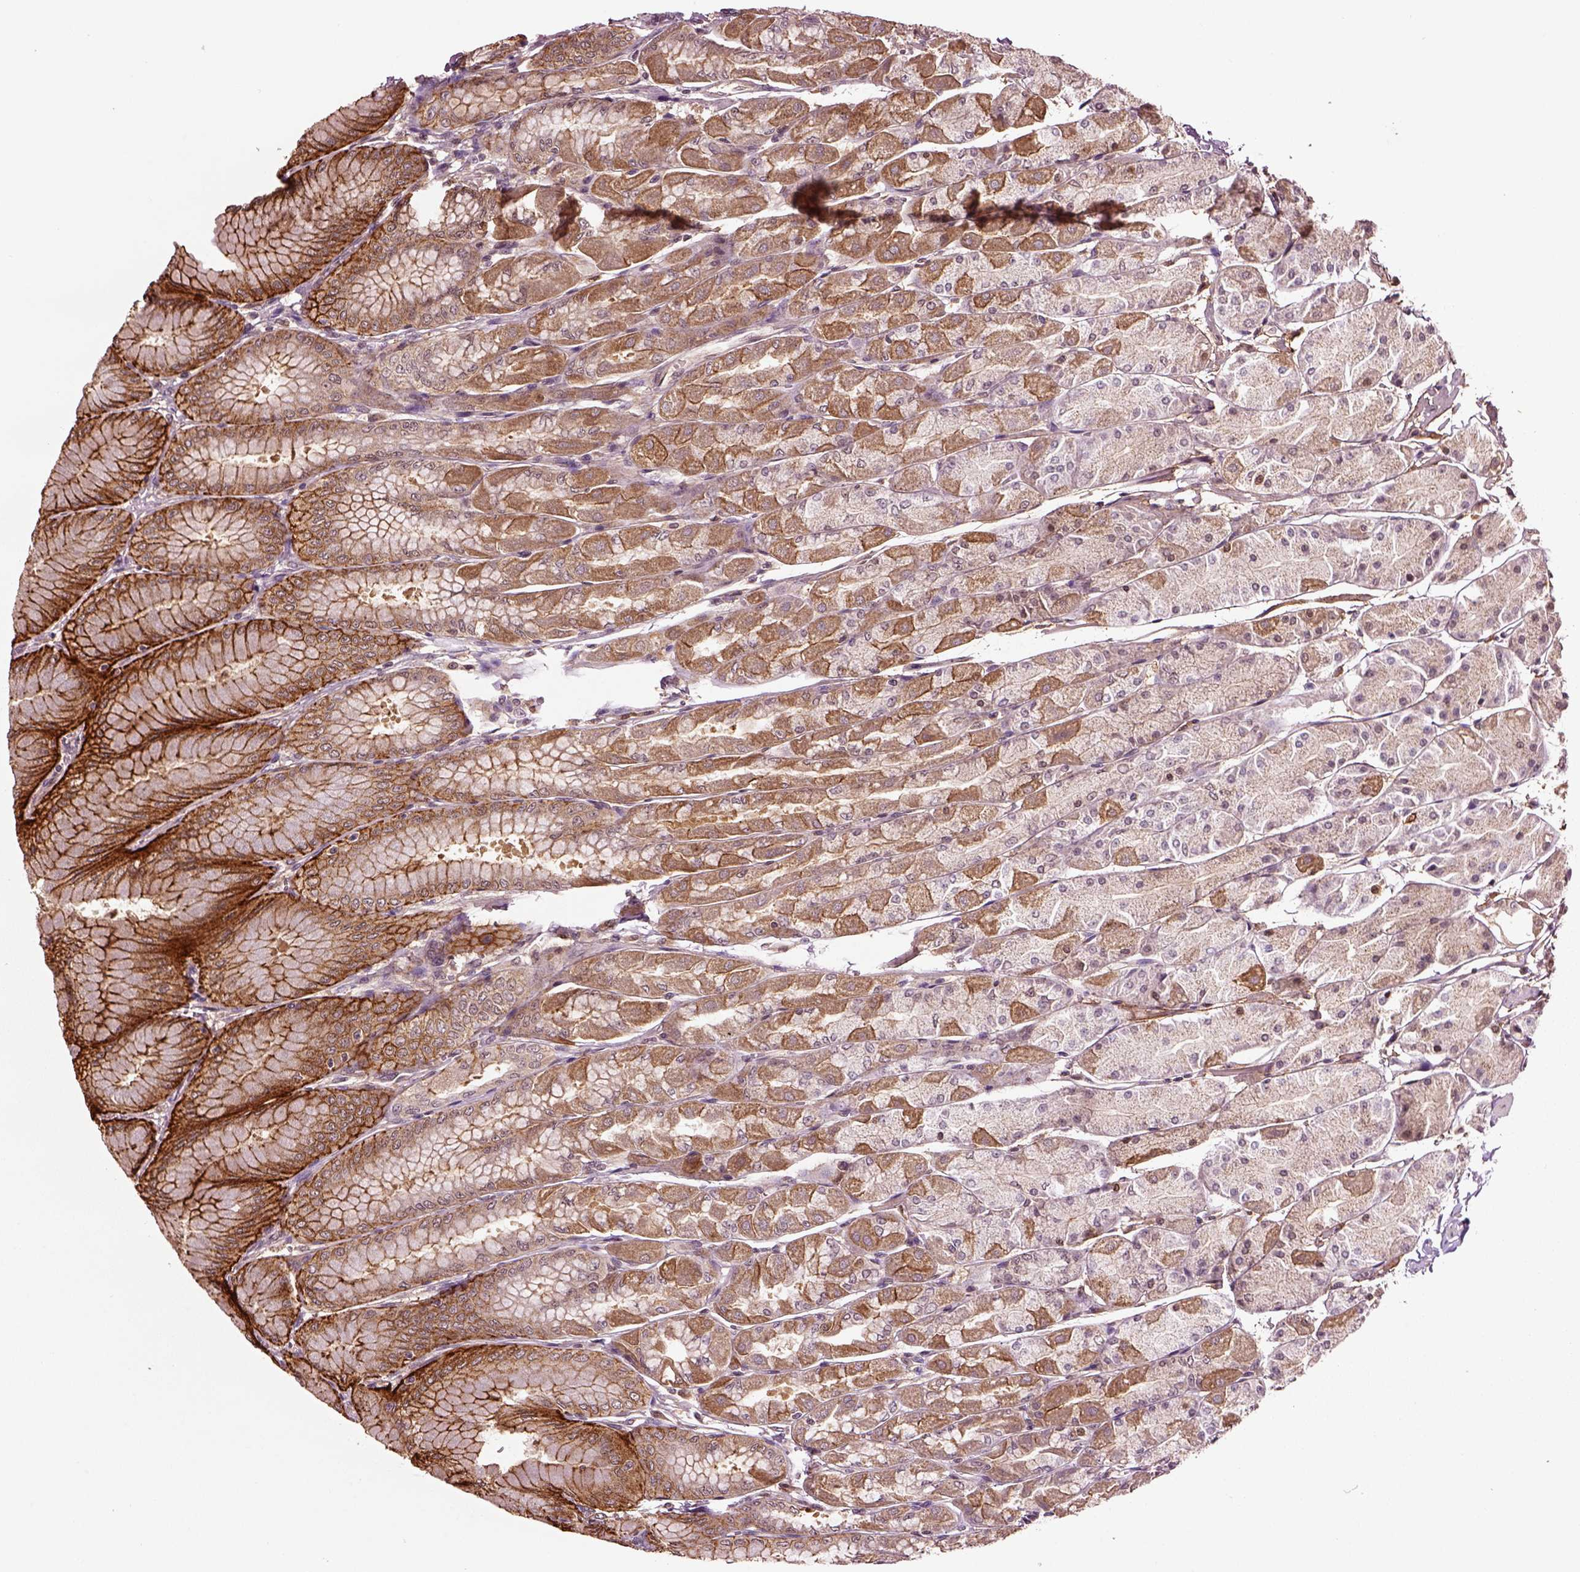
{"staining": {"intensity": "strong", "quantity": "<25%", "location": "cytoplasmic/membranous"}, "tissue": "stomach", "cell_type": "Glandular cells", "image_type": "normal", "snomed": [{"axis": "morphology", "description": "Normal tissue, NOS"}, {"axis": "topography", "description": "Stomach, upper"}], "caption": "Stomach was stained to show a protein in brown. There is medium levels of strong cytoplasmic/membranous expression in approximately <25% of glandular cells. (DAB (3,3'-diaminobenzidine) IHC, brown staining for protein, blue staining for nuclei).", "gene": "MDP1", "patient": {"sex": "male", "age": 60}}